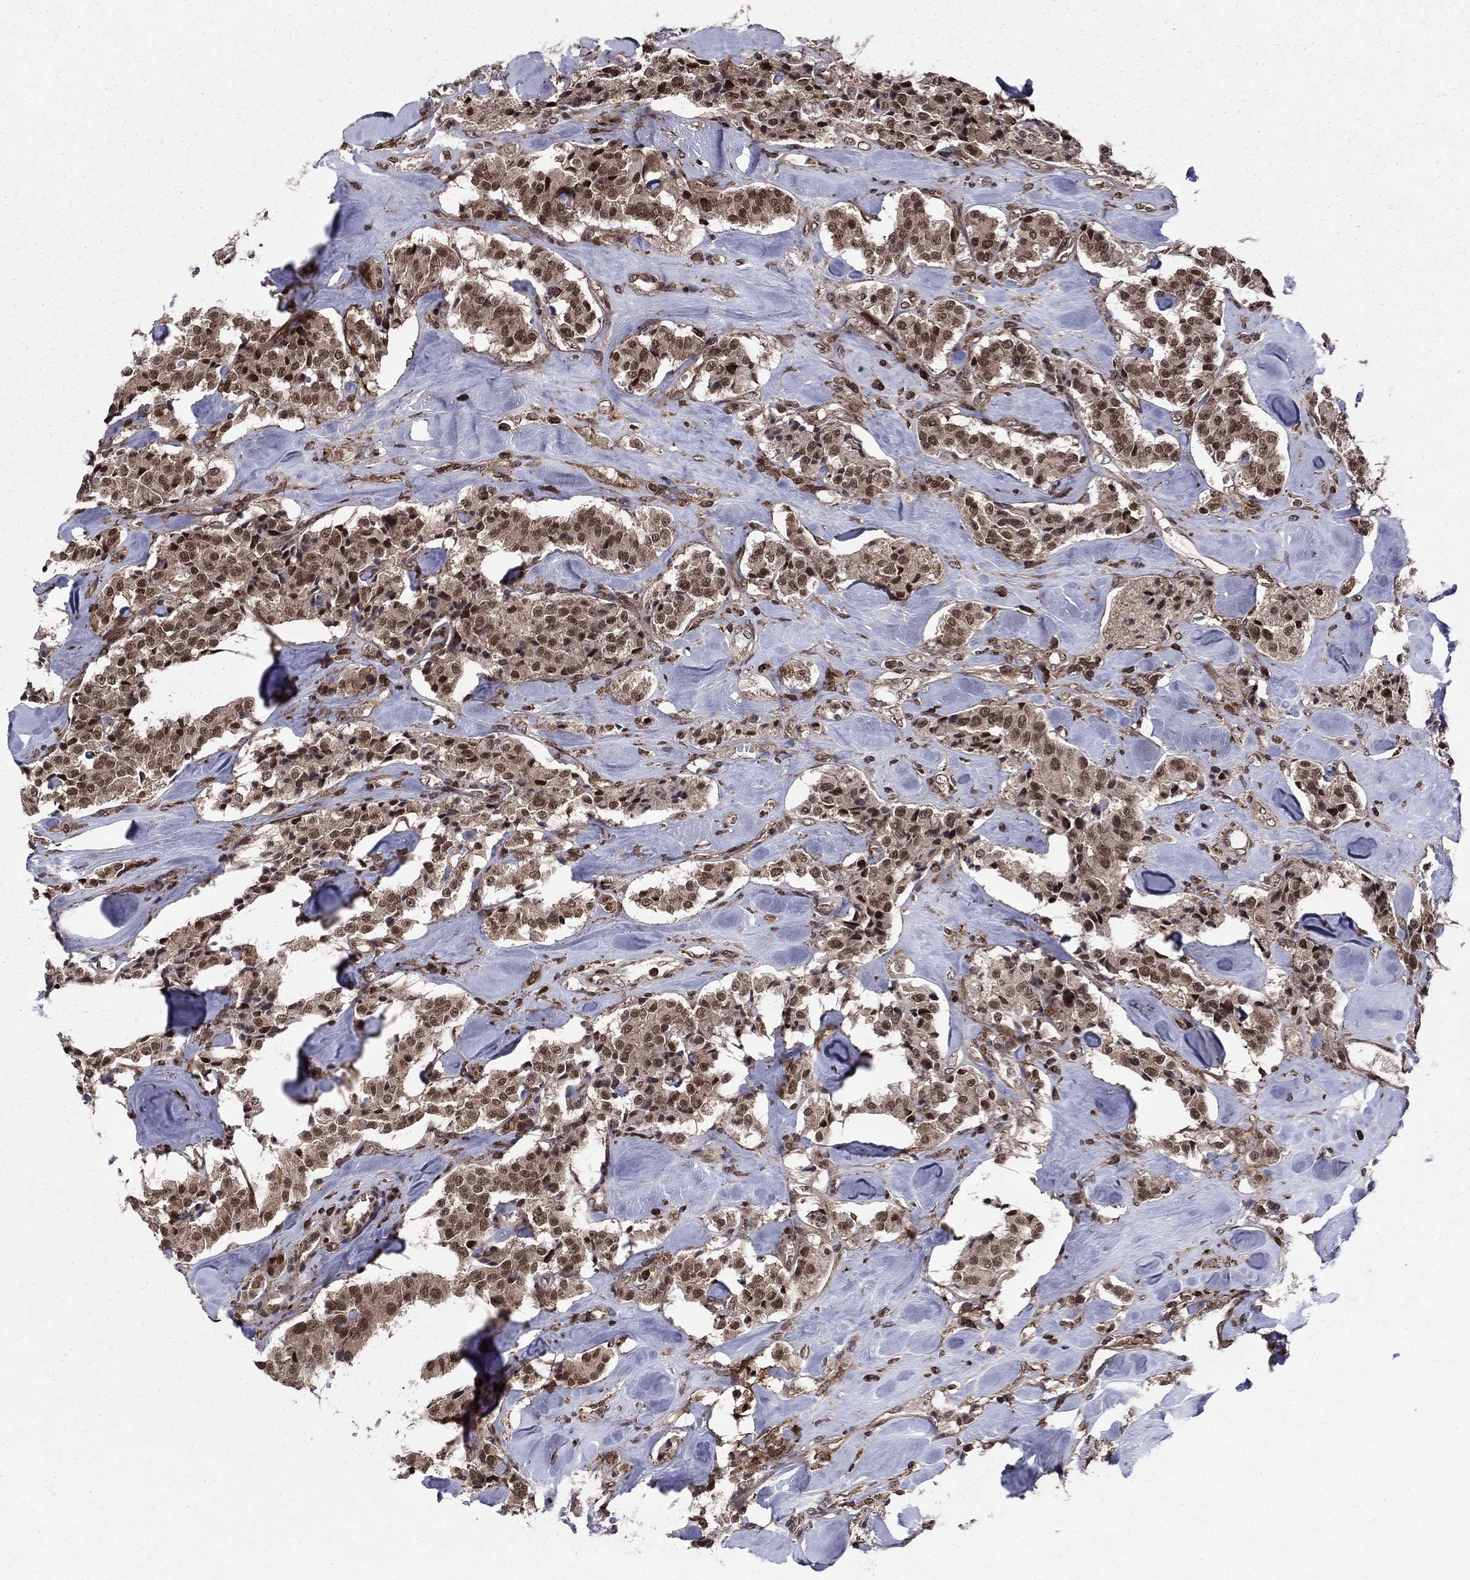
{"staining": {"intensity": "moderate", "quantity": "25%-75%", "location": "cytoplasmic/membranous,nuclear"}, "tissue": "carcinoid", "cell_type": "Tumor cells", "image_type": "cancer", "snomed": [{"axis": "morphology", "description": "Carcinoid, malignant, NOS"}, {"axis": "topography", "description": "Pancreas"}], "caption": "There is medium levels of moderate cytoplasmic/membranous and nuclear expression in tumor cells of carcinoid, as demonstrated by immunohistochemical staining (brown color).", "gene": "SSX2IP", "patient": {"sex": "male", "age": 41}}